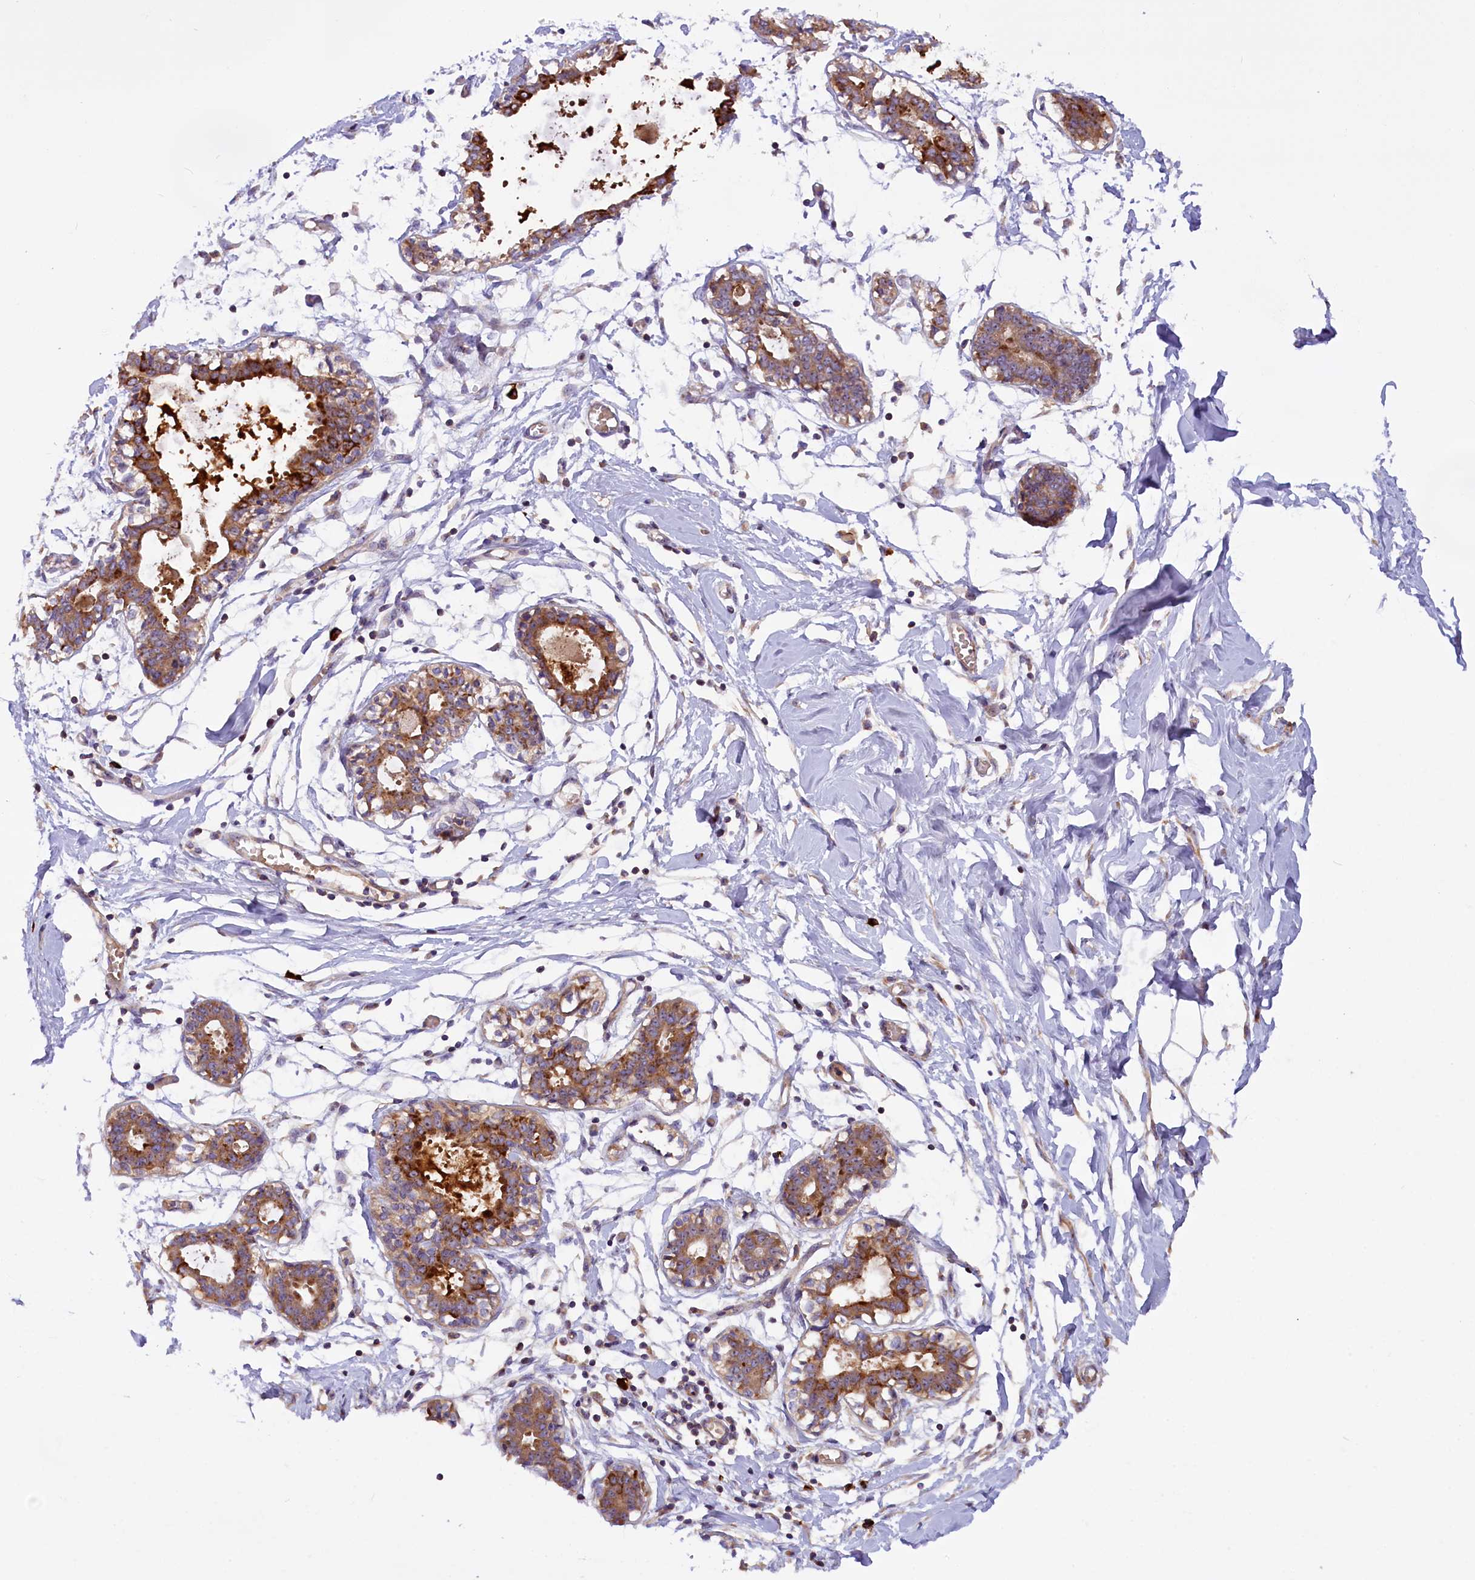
{"staining": {"intensity": "weak", "quantity": ">75%", "location": "cytoplasmic/membranous"}, "tissue": "breast", "cell_type": "Adipocytes", "image_type": "normal", "snomed": [{"axis": "morphology", "description": "Normal tissue, NOS"}, {"axis": "topography", "description": "Breast"}], "caption": "Protein analysis of benign breast reveals weak cytoplasmic/membranous expression in about >75% of adipocytes.", "gene": "FRY", "patient": {"sex": "female", "age": 27}}